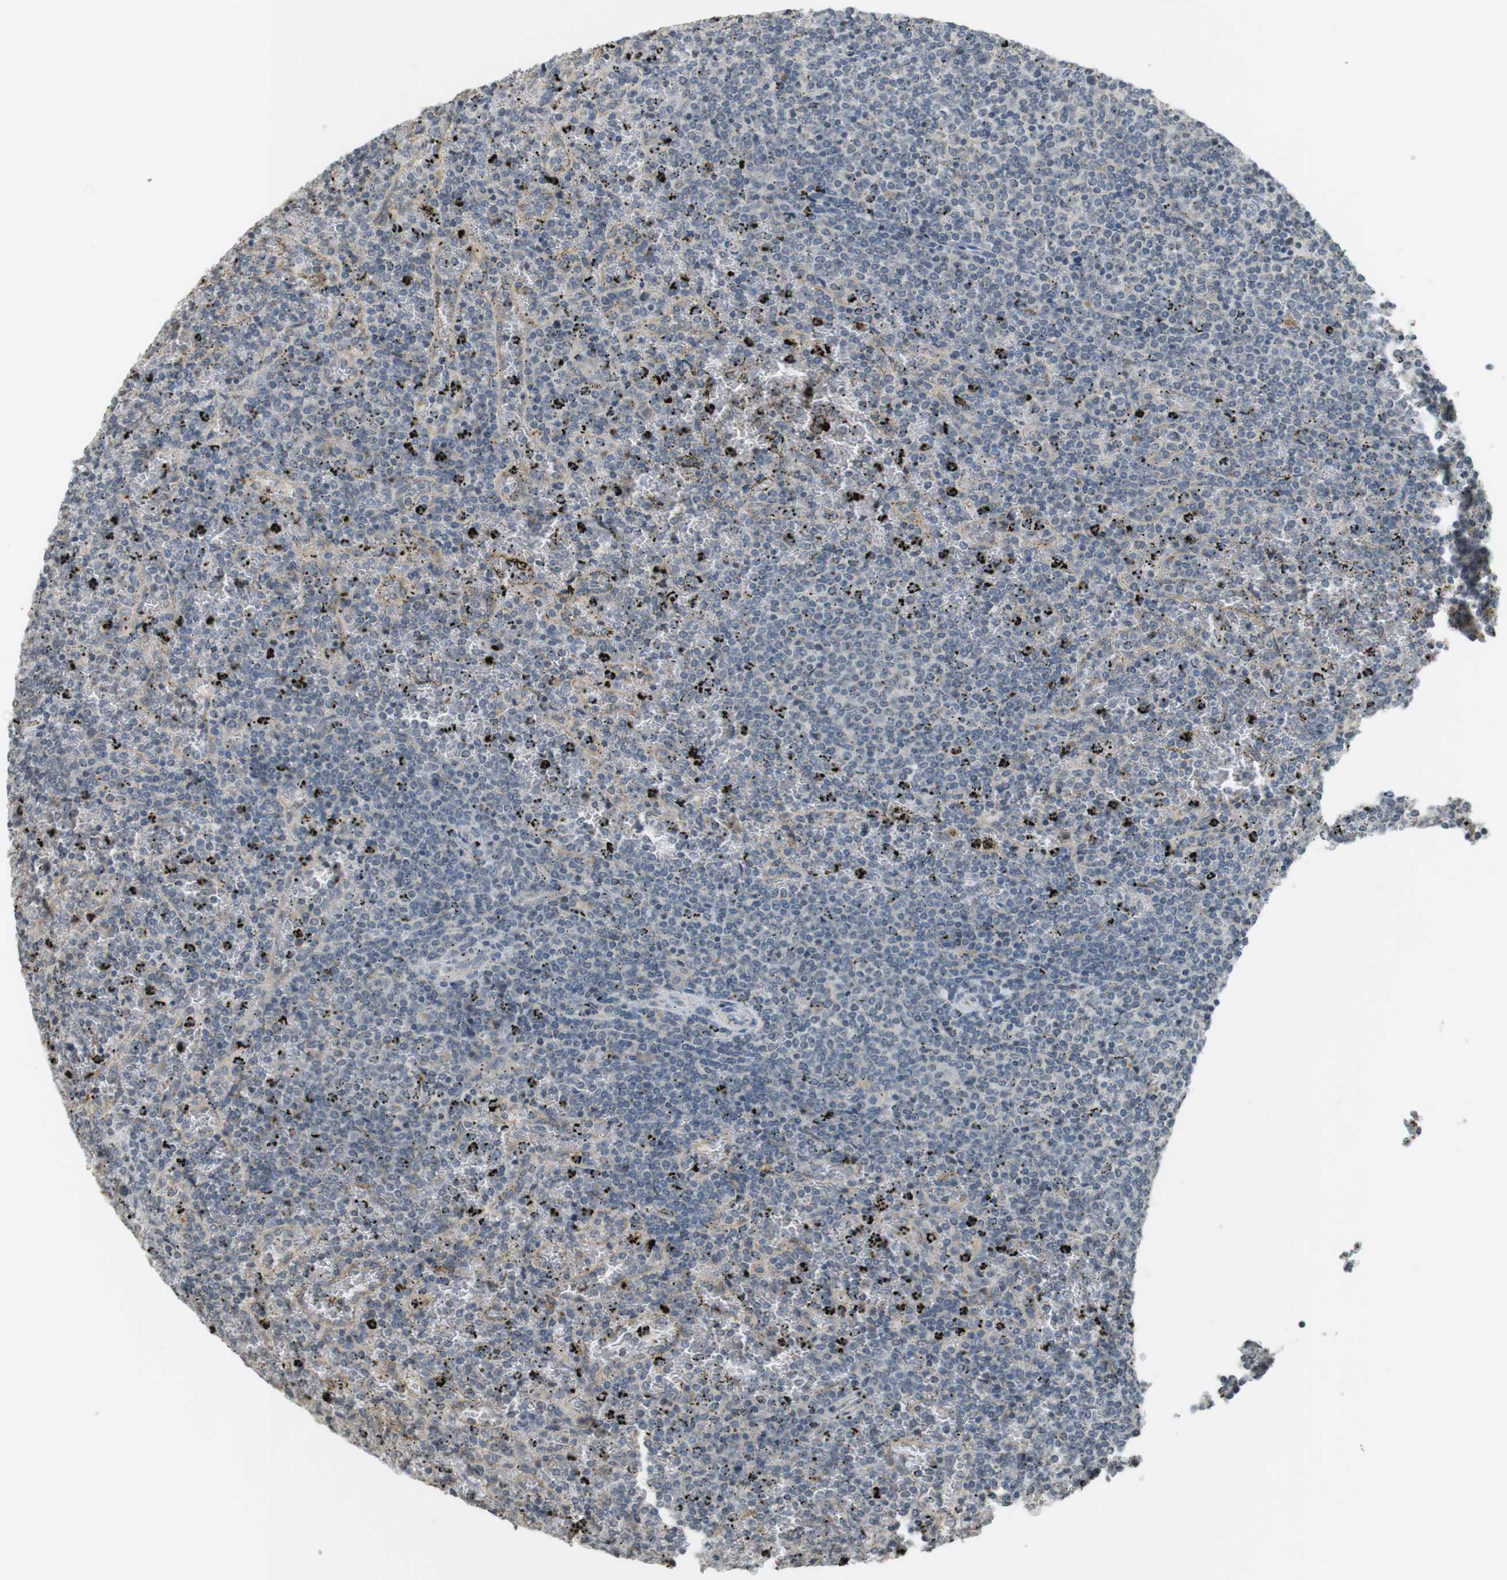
{"staining": {"intensity": "negative", "quantity": "none", "location": "none"}, "tissue": "lymphoma", "cell_type": "Tumor cells", "image_type": "cancer", "snomed": [{"axis": "morphology", "description": "Malignant lymphoma, non-Hodgkin's type, Low grade"}, {"axis": "topography", "description": "Spleen"}], "caption": "IHC image of neoplastic tissue: low-grade malignant lymphoma, non-Hodgkin's type stained with DAB (3,3'-diaminobenzidine) reveals no significant protein positivity in tumor cells.", "gene": "SRR", "patient": {"sex": "female", "age": 77}}